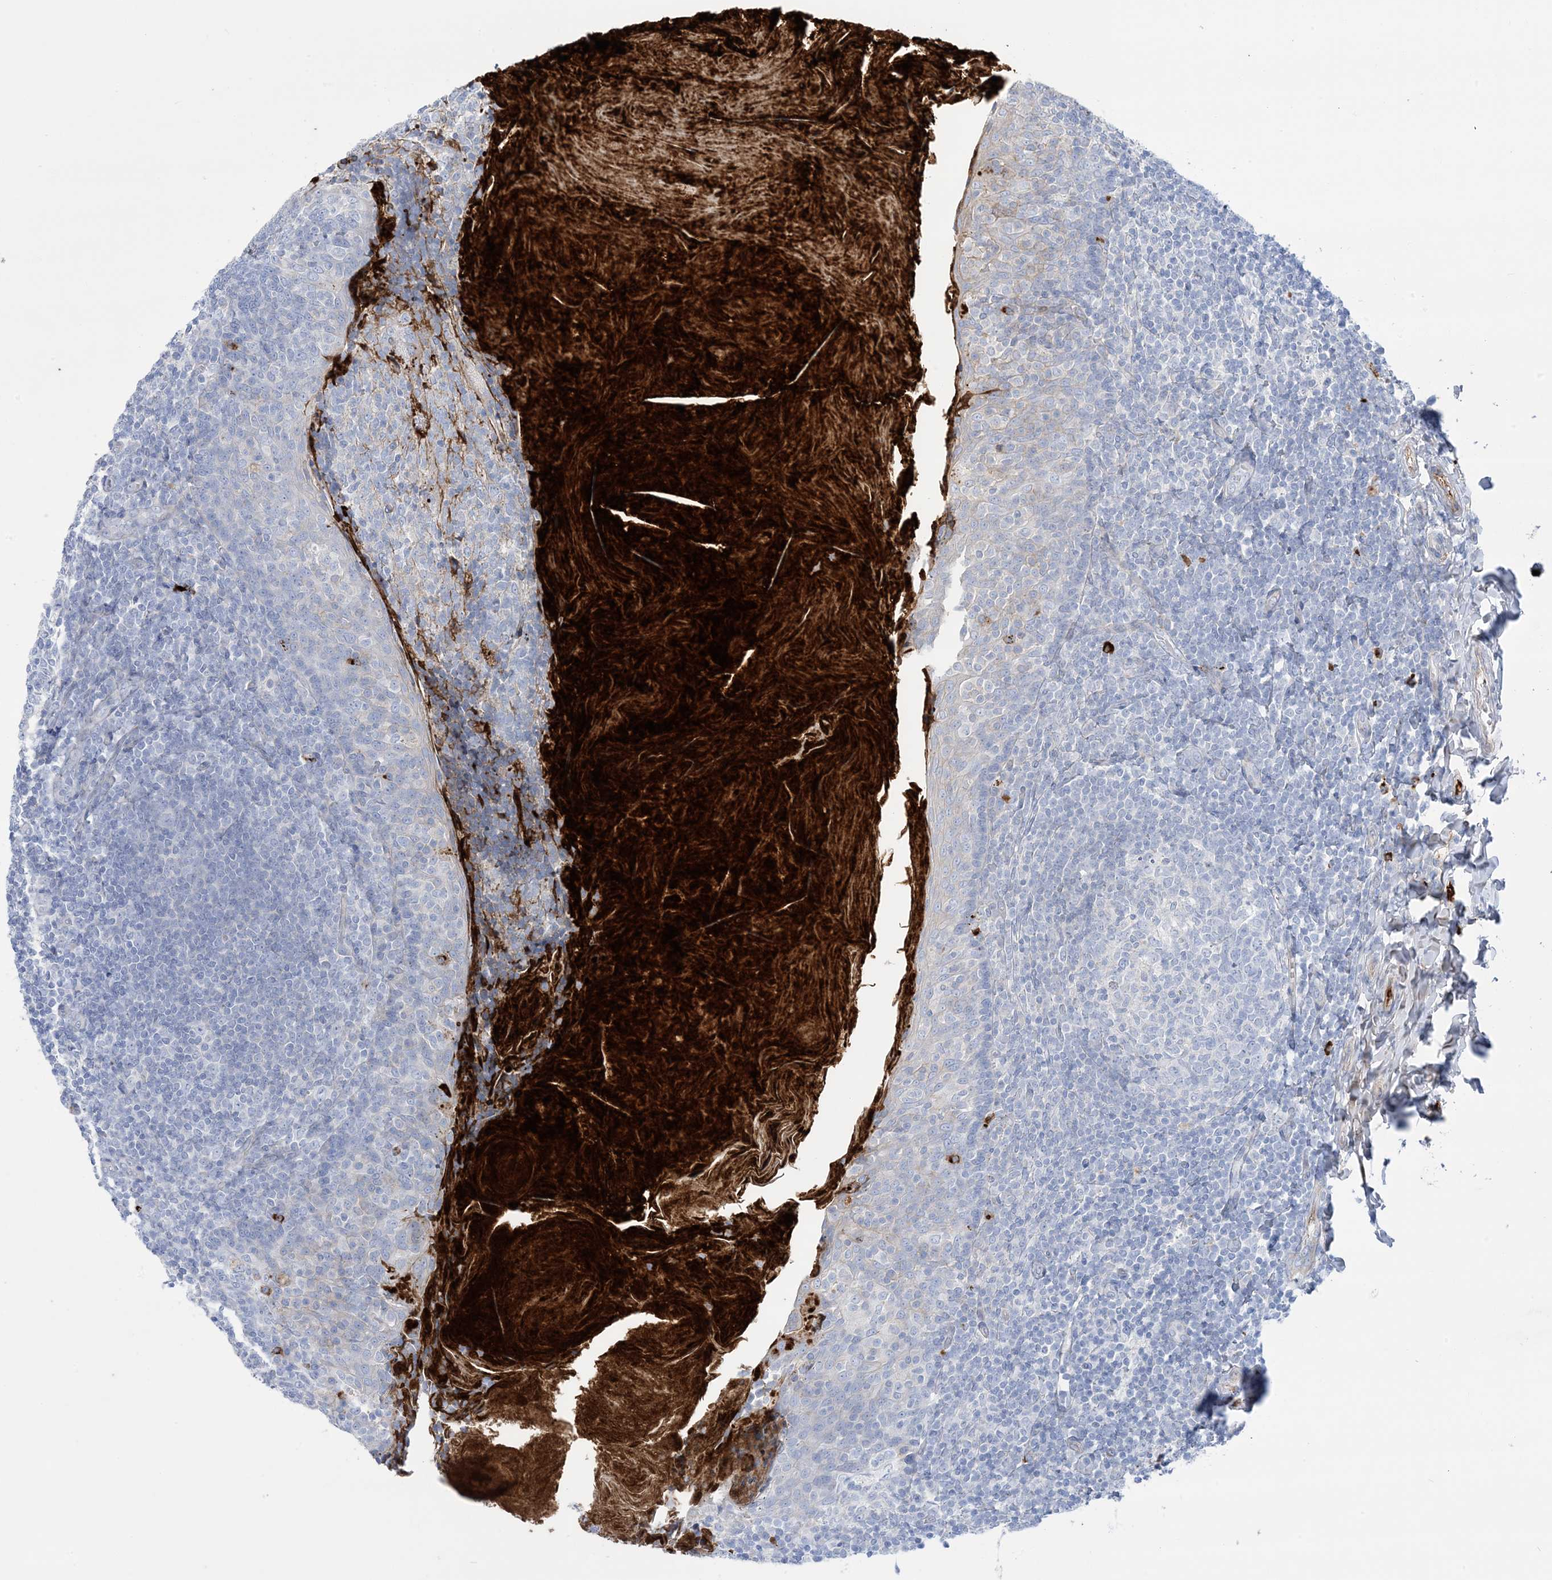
{"staining": {"intensity": "negative", "quantity": "none", "location": "none"}, "tissue": "tonsil", "cell_type": "Germinal center cells", "image_type": "normal", "snomed": [{"axis": "morphology", "description": "Normal tissue, NOS"}, {"axis": "topography", "description": "Tonsil"}], "caption": "IHC of unremarkable human tonsil reveals no staining in germinal center cells. (DAB immunohistochemistry (IHC) with hematoxylin counter stain).", "gene": "ATP11C", "patient": {"sex": "female", "age": 19}}